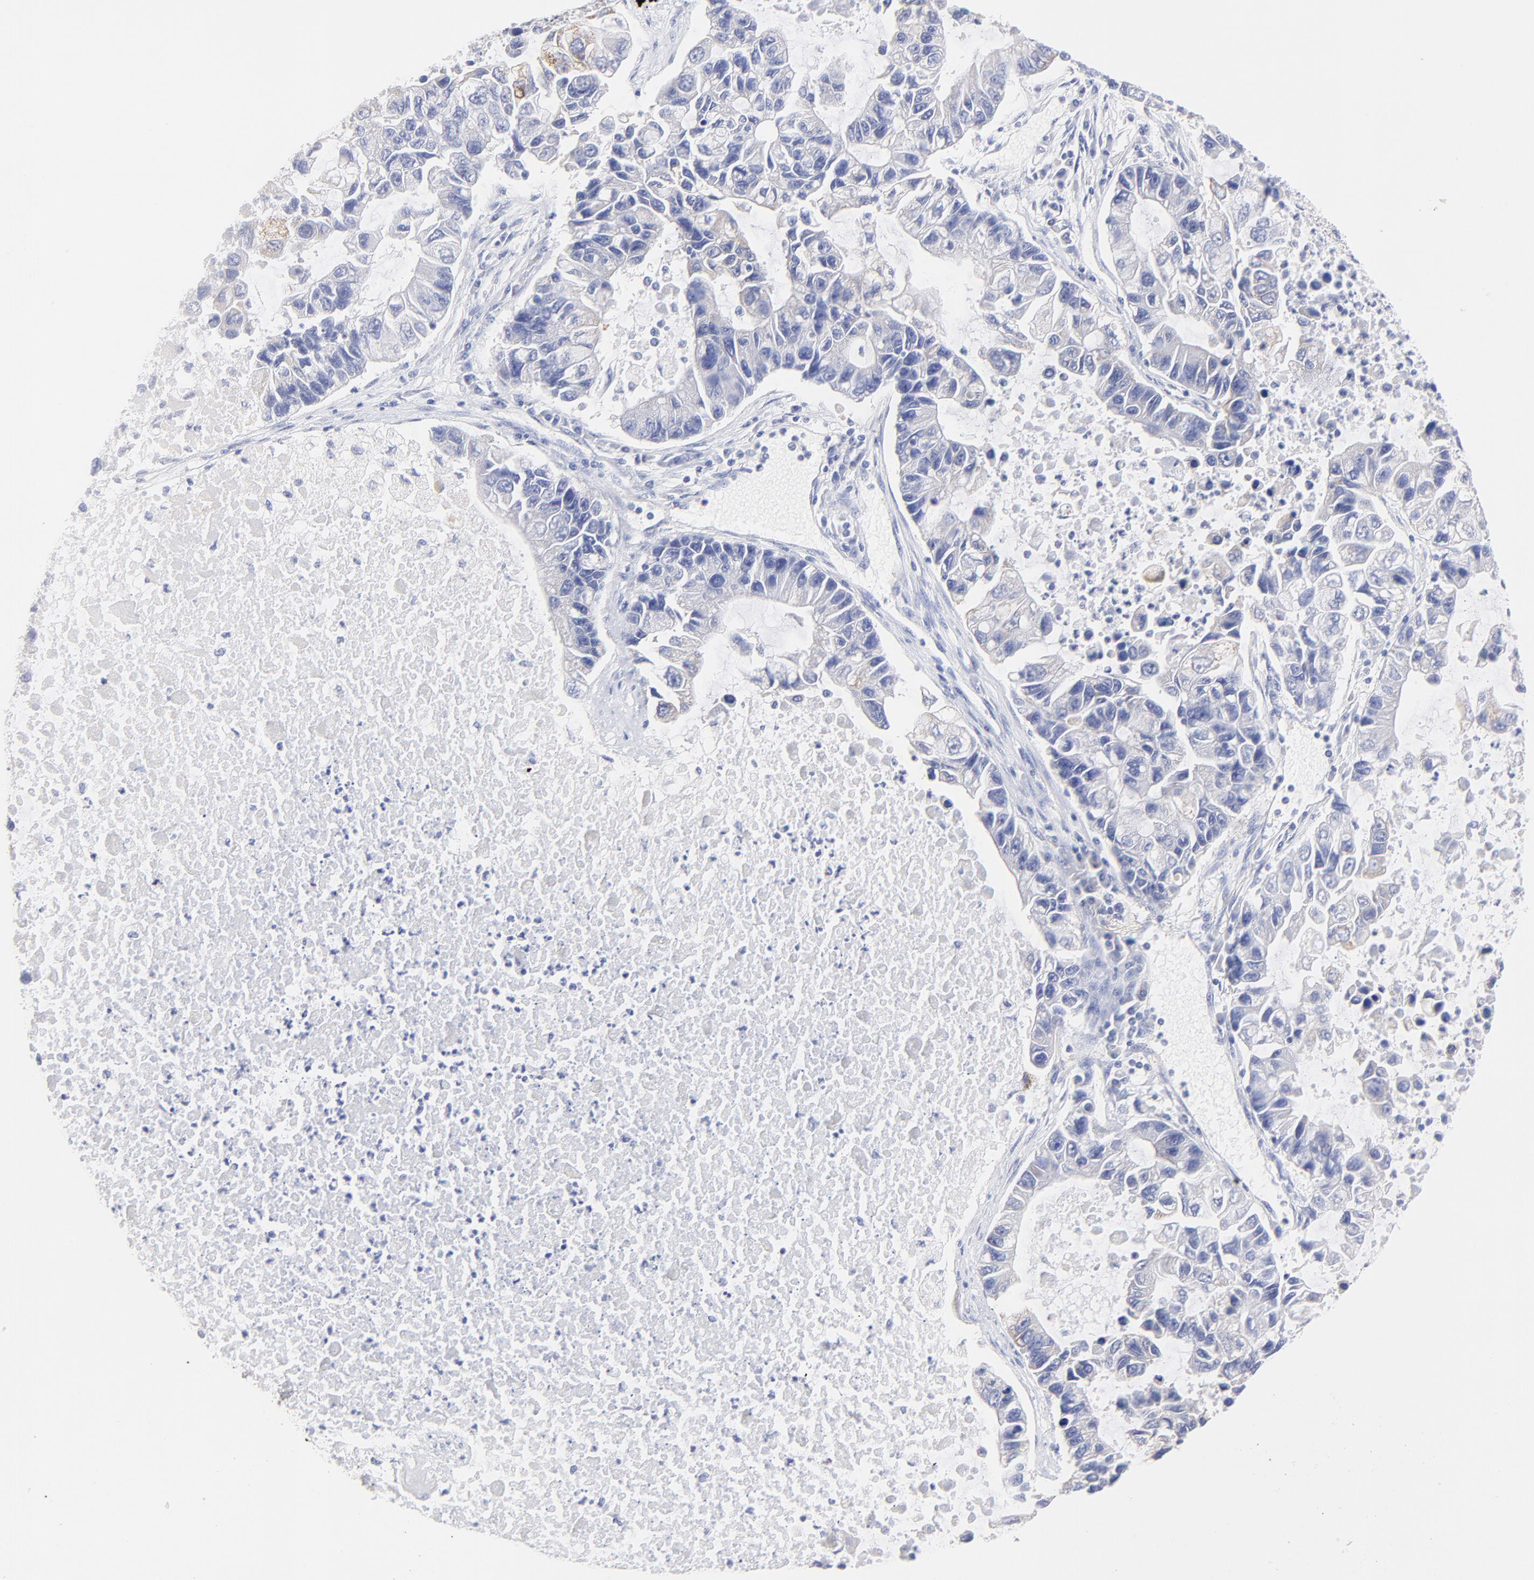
{"staining": {"intensity": "weak", "quantity": "<25%", "location": "cytoplasmic/membranous"}, "tissue": "lung cancer", "cell_type": "Tumor cells", "image_type": "cancer", "snomed": [{"axis": "morphology", "description": "Adenocarcinoma, NOS"}, {"axis": "topography", "description": "Lung"}], "caption": "The micrograph reveals no staining of tumor cells in adenocarcinoma (lung).", "gene": "EBP", "patient": {"sex": "female", "age": 51}}